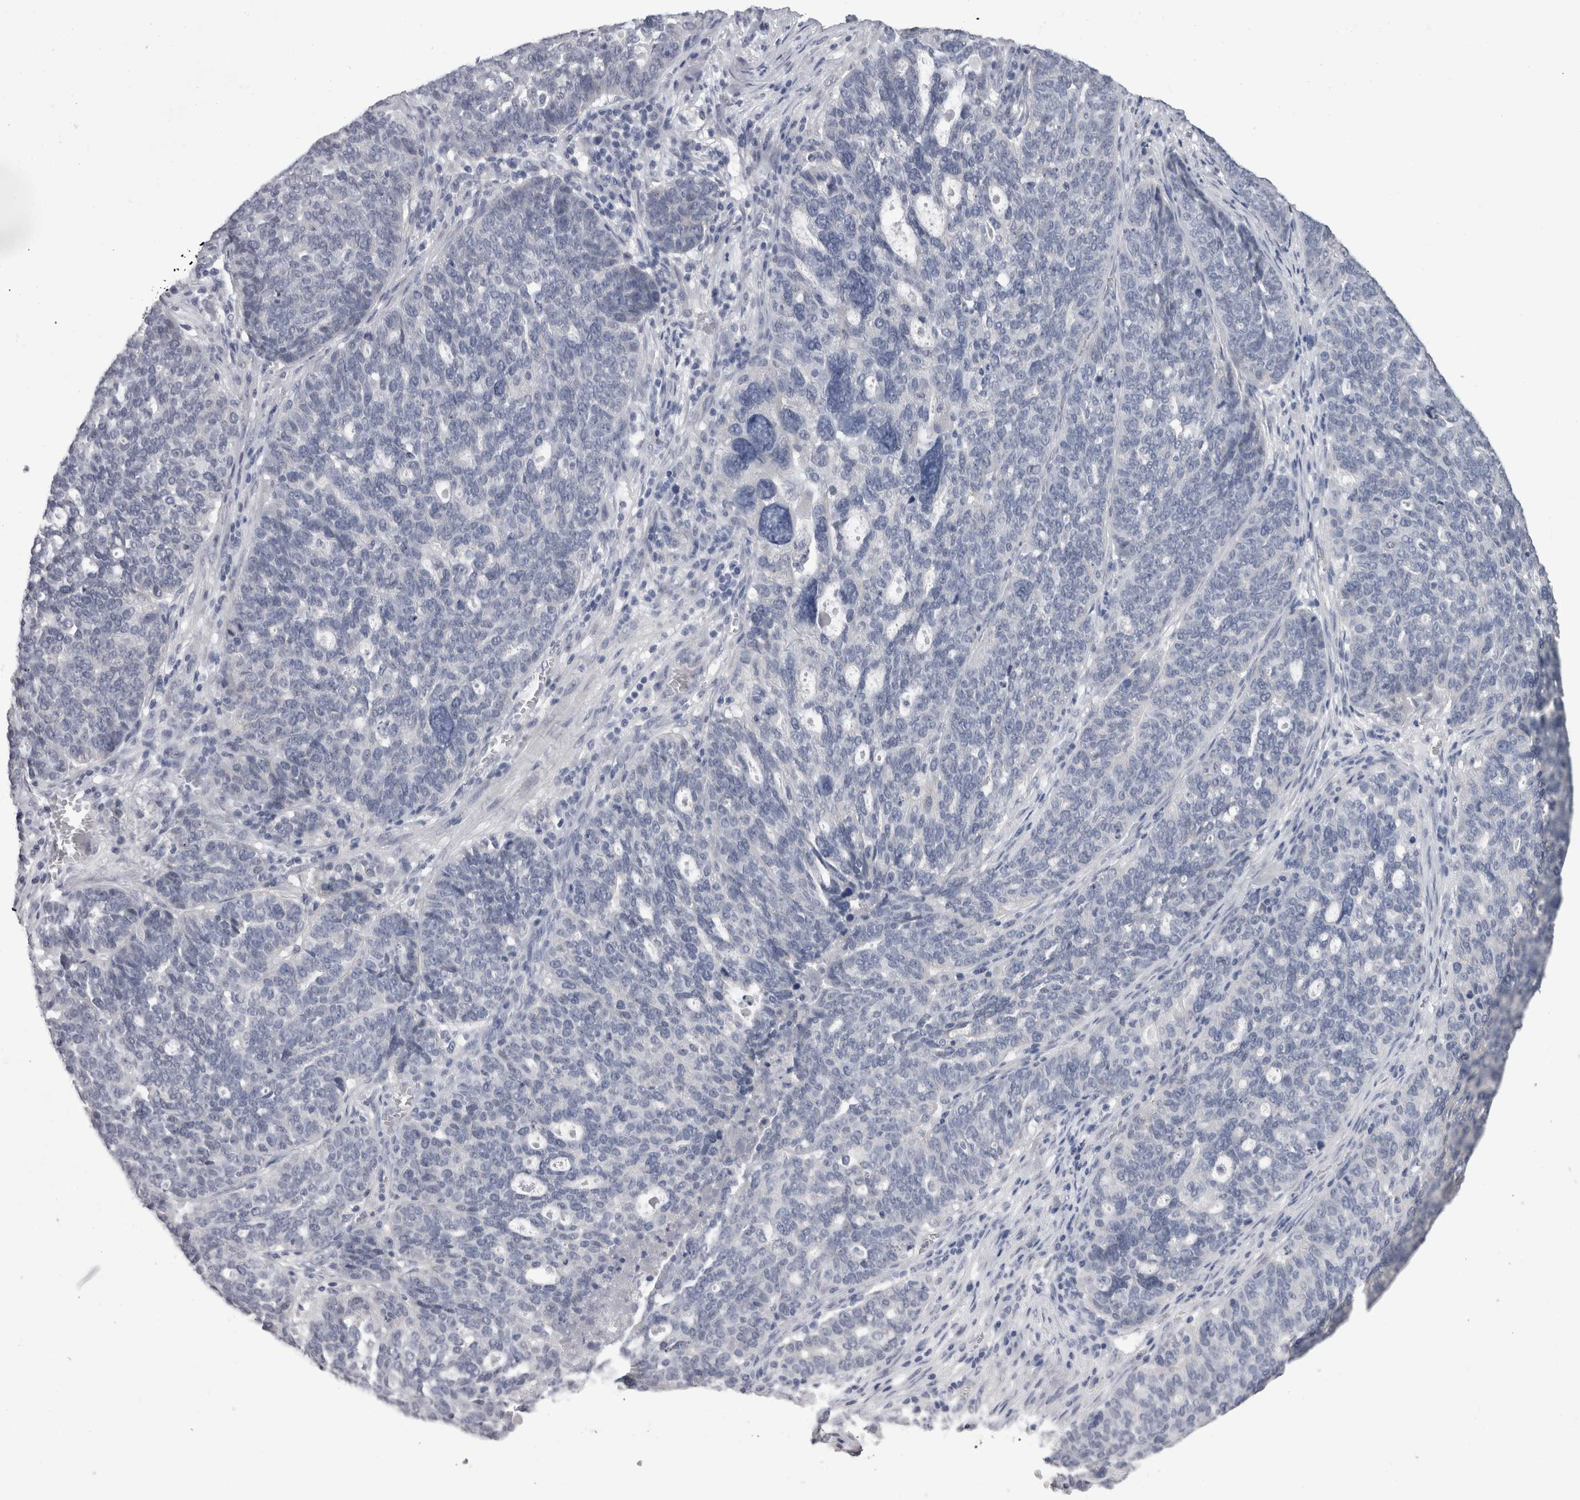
{"staining": {"intensity": "negative", "quantity": "none", "location": "none"}, "tissue": "ovarian cancer", "cell_type": "Tumor cells", "image_type": "cancer", "snomed": [{"axis": "morphology", "description": "Cystadenocarcinoma, serous, NOS"}, {"axis": "topography", "description": "Ovary"}], "caption": "DAB immunohistochemical staining of ovarian cancer exhibits no significant expression in tumor cells.", "gene": "FHOD3", "patient": {"sex": "female", "age": 59}}